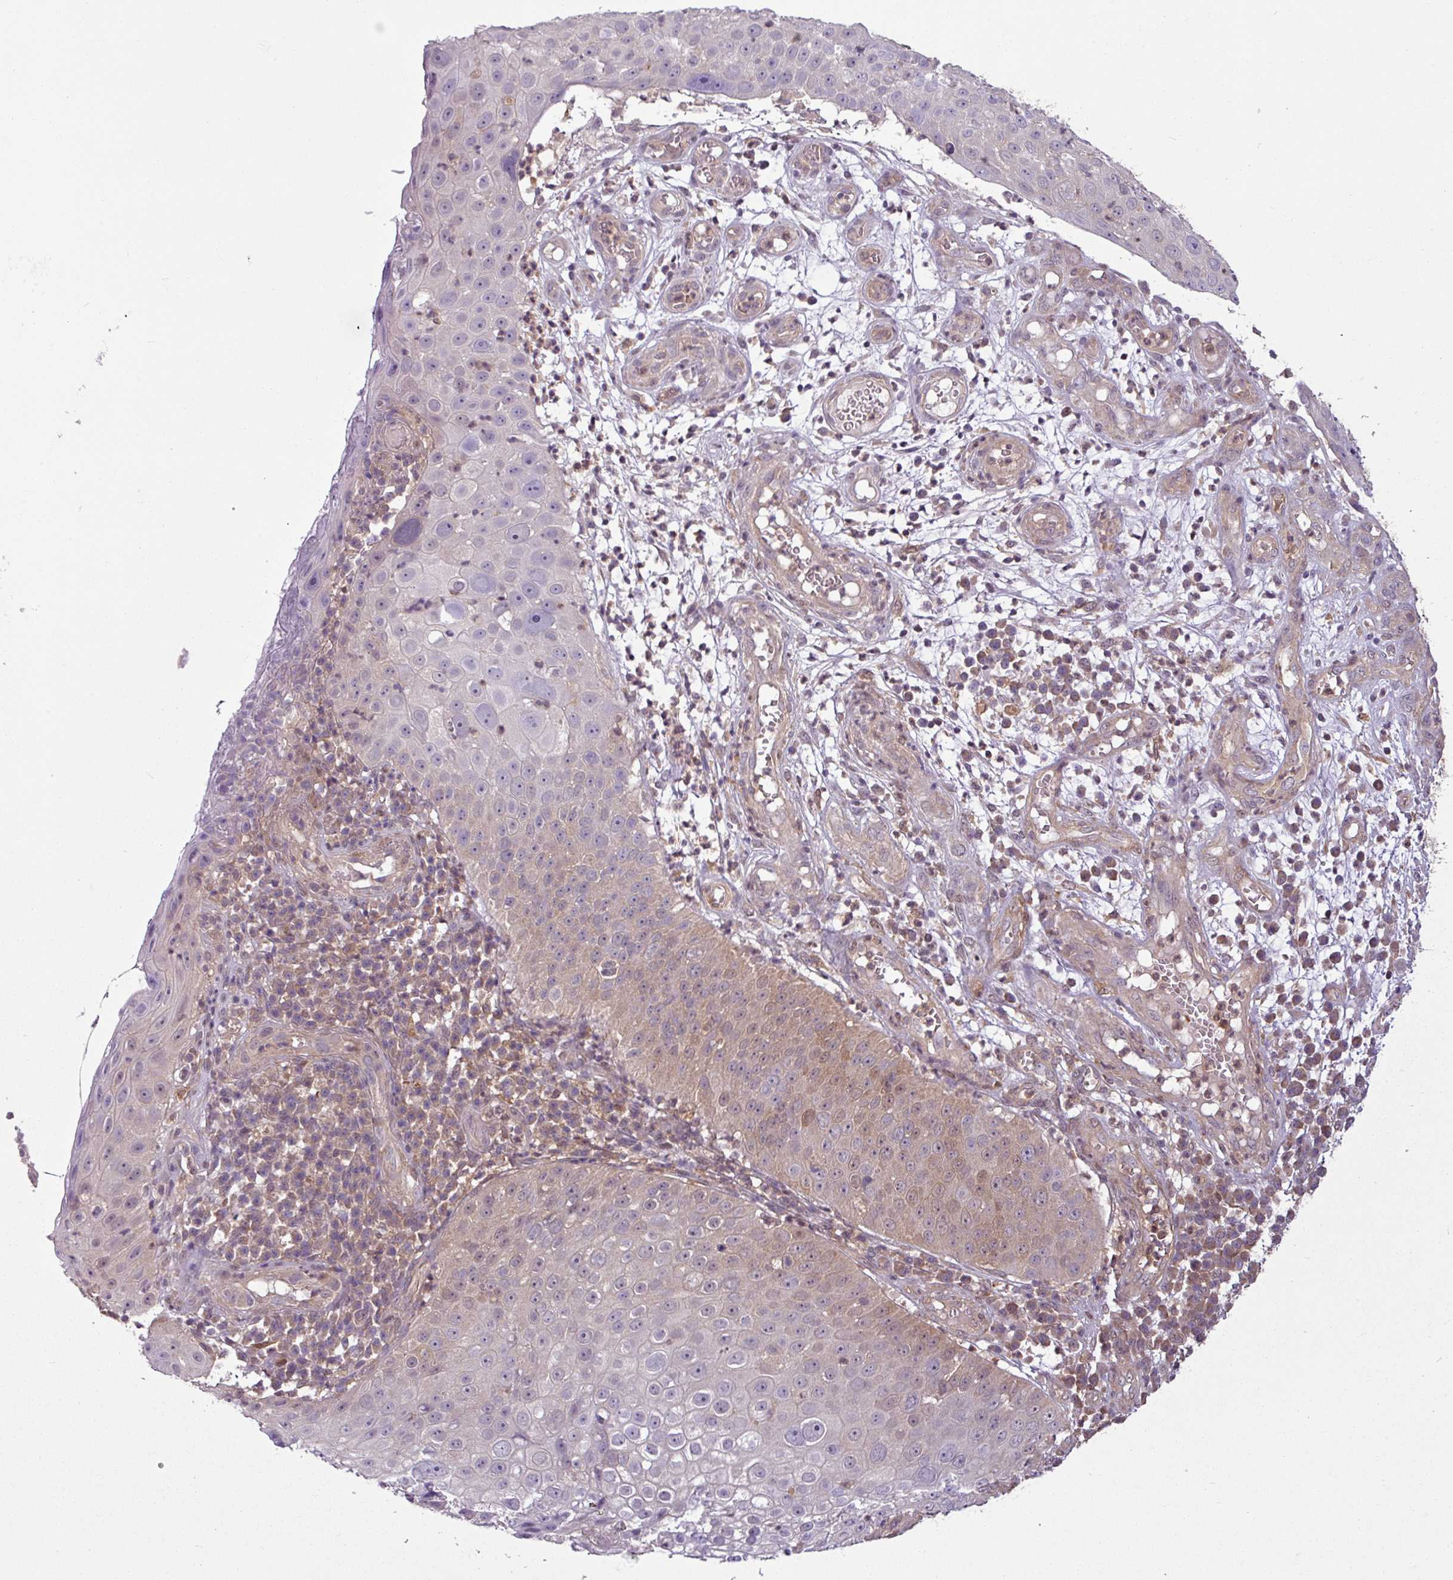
{"staining": {"intensity": "weak", "quantity": "<25%", "location": "cytoplasmic/membranous"}, "tissue": "skin cancer", "cell_type": "Tumor cells", "image_type": "cancer", "snomed": [{"axis": "morphology", "description": "Squamous cell carcinoma, NOS"}, {"axis": "topography", "description": "Skin"}], "caption": "High power microscopy micrograph of an IHC image of skin squamous cell carcinoma, revealing no significant expression in tumor cells.", "gene": "SH3BGRL", "patient": {"sex": "male", "age": 71}}